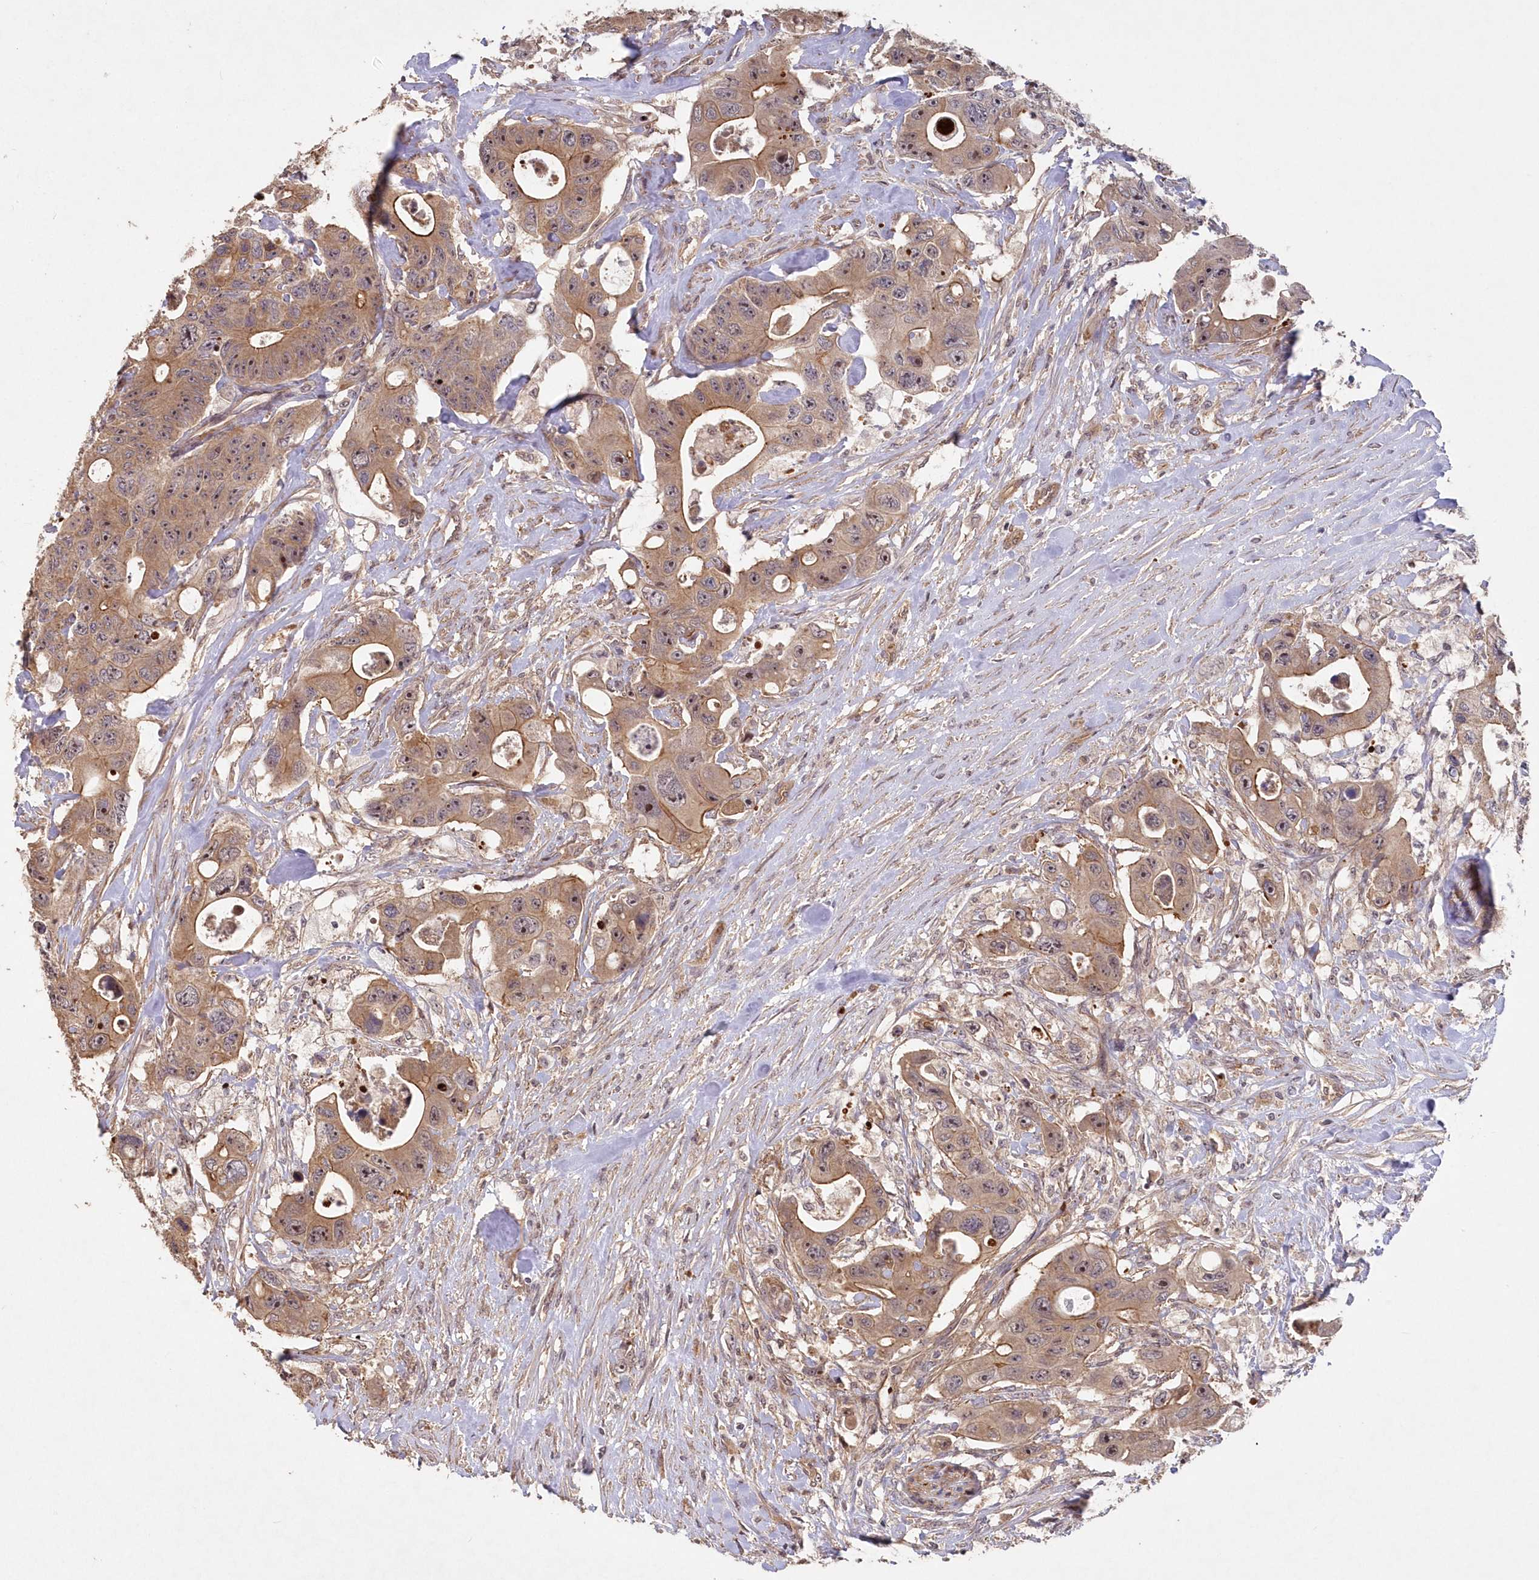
{"staining": {"intensity": "moderate", "quantity": ">75%", "location": "cytoplasmic/membranous,nuclear"}, "tissue": "colorectal cancer", "cell_type": "Tumor cells", "image_type": "cancer", "snomed": [{"axis": "morphology", "description": "Adenocarcinoma, NOS"}, {"axis": "topography", "description": "Colon"}], "caption": "About >75% of tumor cells in human adenocarcinoma (colorectal) demonstrate moderate cytoplasmic/membranous and nuclear protein positivity as visualized by brown immunohistochemical staining.", "gene": "HYCC2", "patient": {"sex": "female", "age": 46}}